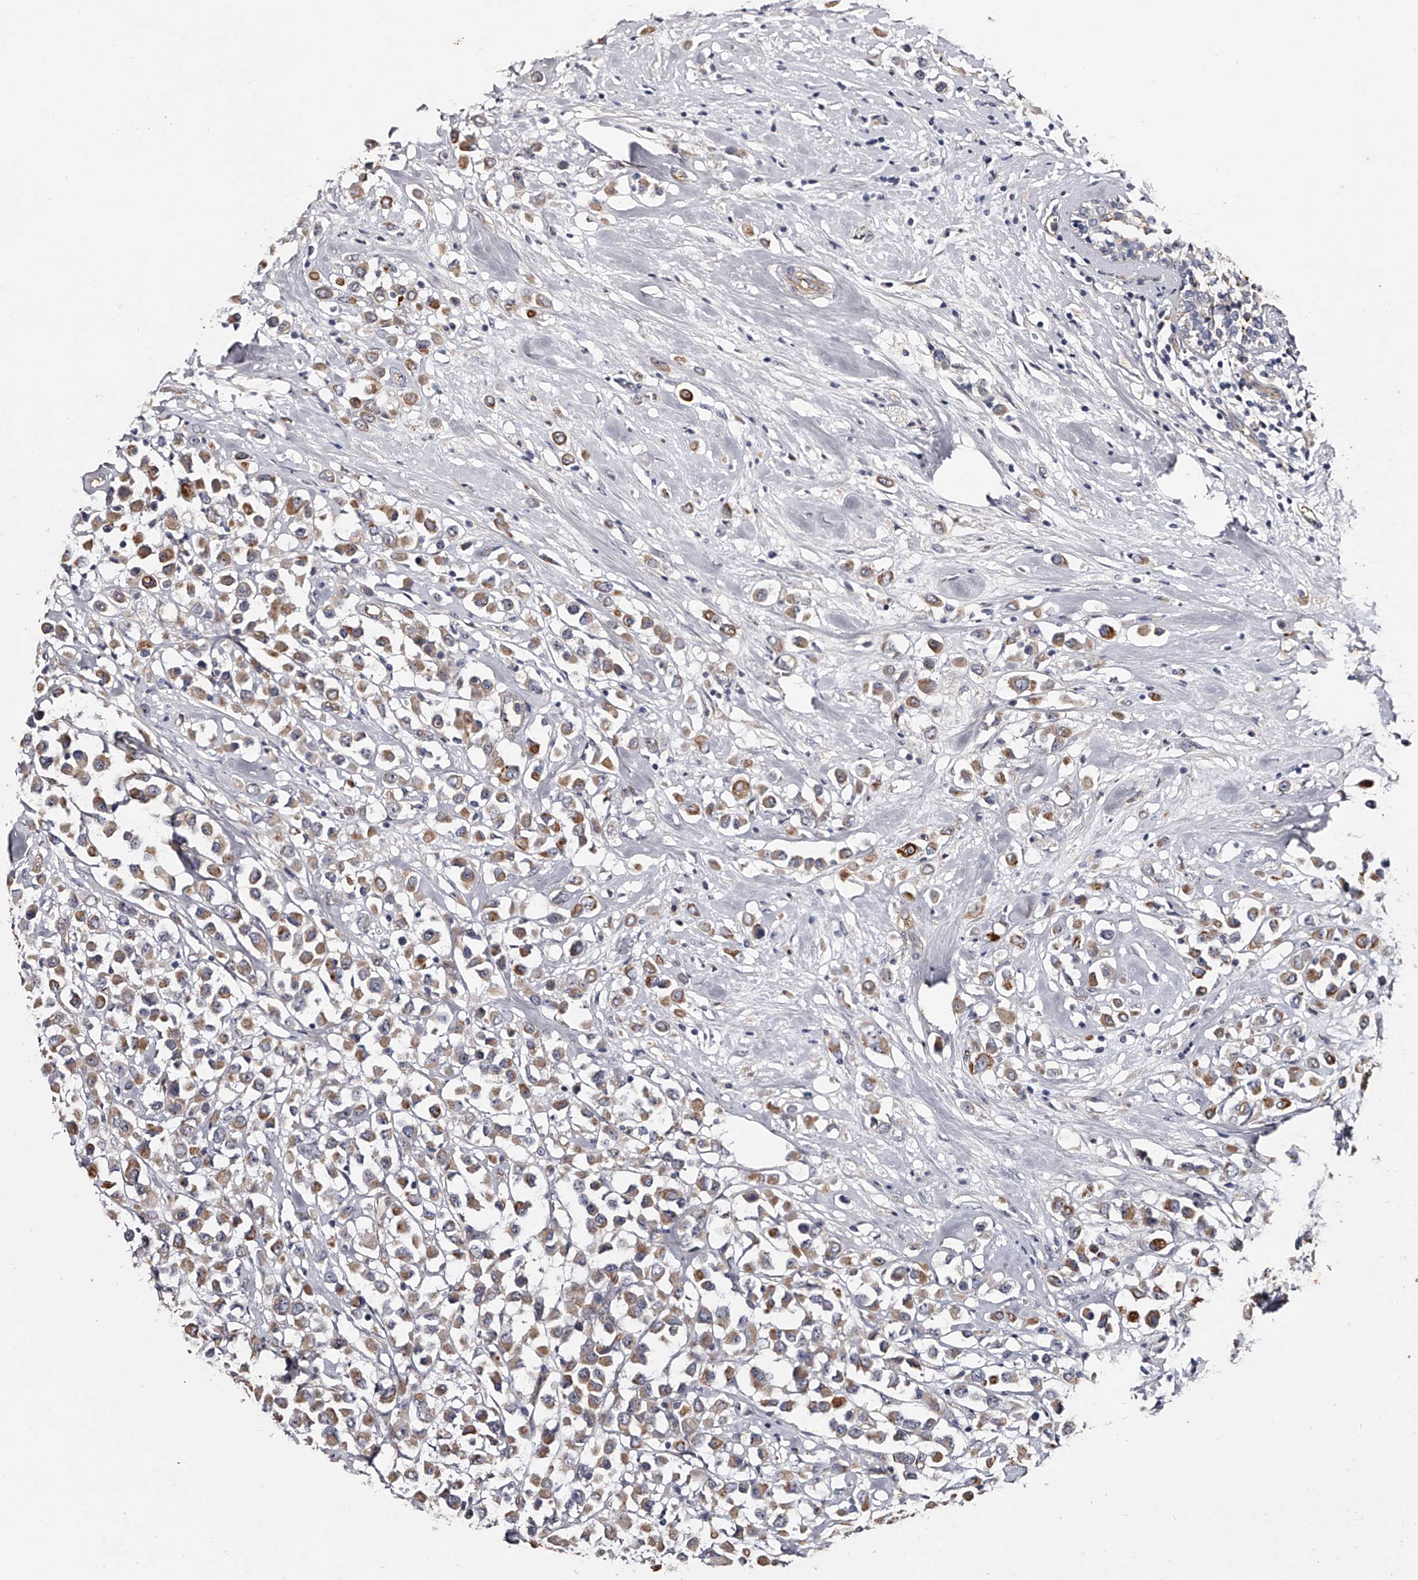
{"staining": {"intensity": "moderate", "quantity": ">75%", "location": "cytoplasmic/membranous"}, "tissue": "breast cancer", "cell_type": "Tumor cells", "image_type": "cancer", "snomed": [{"axis": "morphology", "description": "Duct carcinoma"}, {"axis": "topography", "description": "Breast"}], "caption": "Immunohistochemistry staining of breast intraductal carcinoma, which shows medium levels of moderate cytoplasmic/membranous positivity in about >75% of tumor cells indicating moderate cytoplasmic/membranous protein staining. The staining was performed using DAB (3,3'-diaminobenzidine) (brown) for protein detection and nuclei were counterstained in hematoxylin (blue).", "gene": "MDN1", "patient": {"sex": "female", "age": 61}}